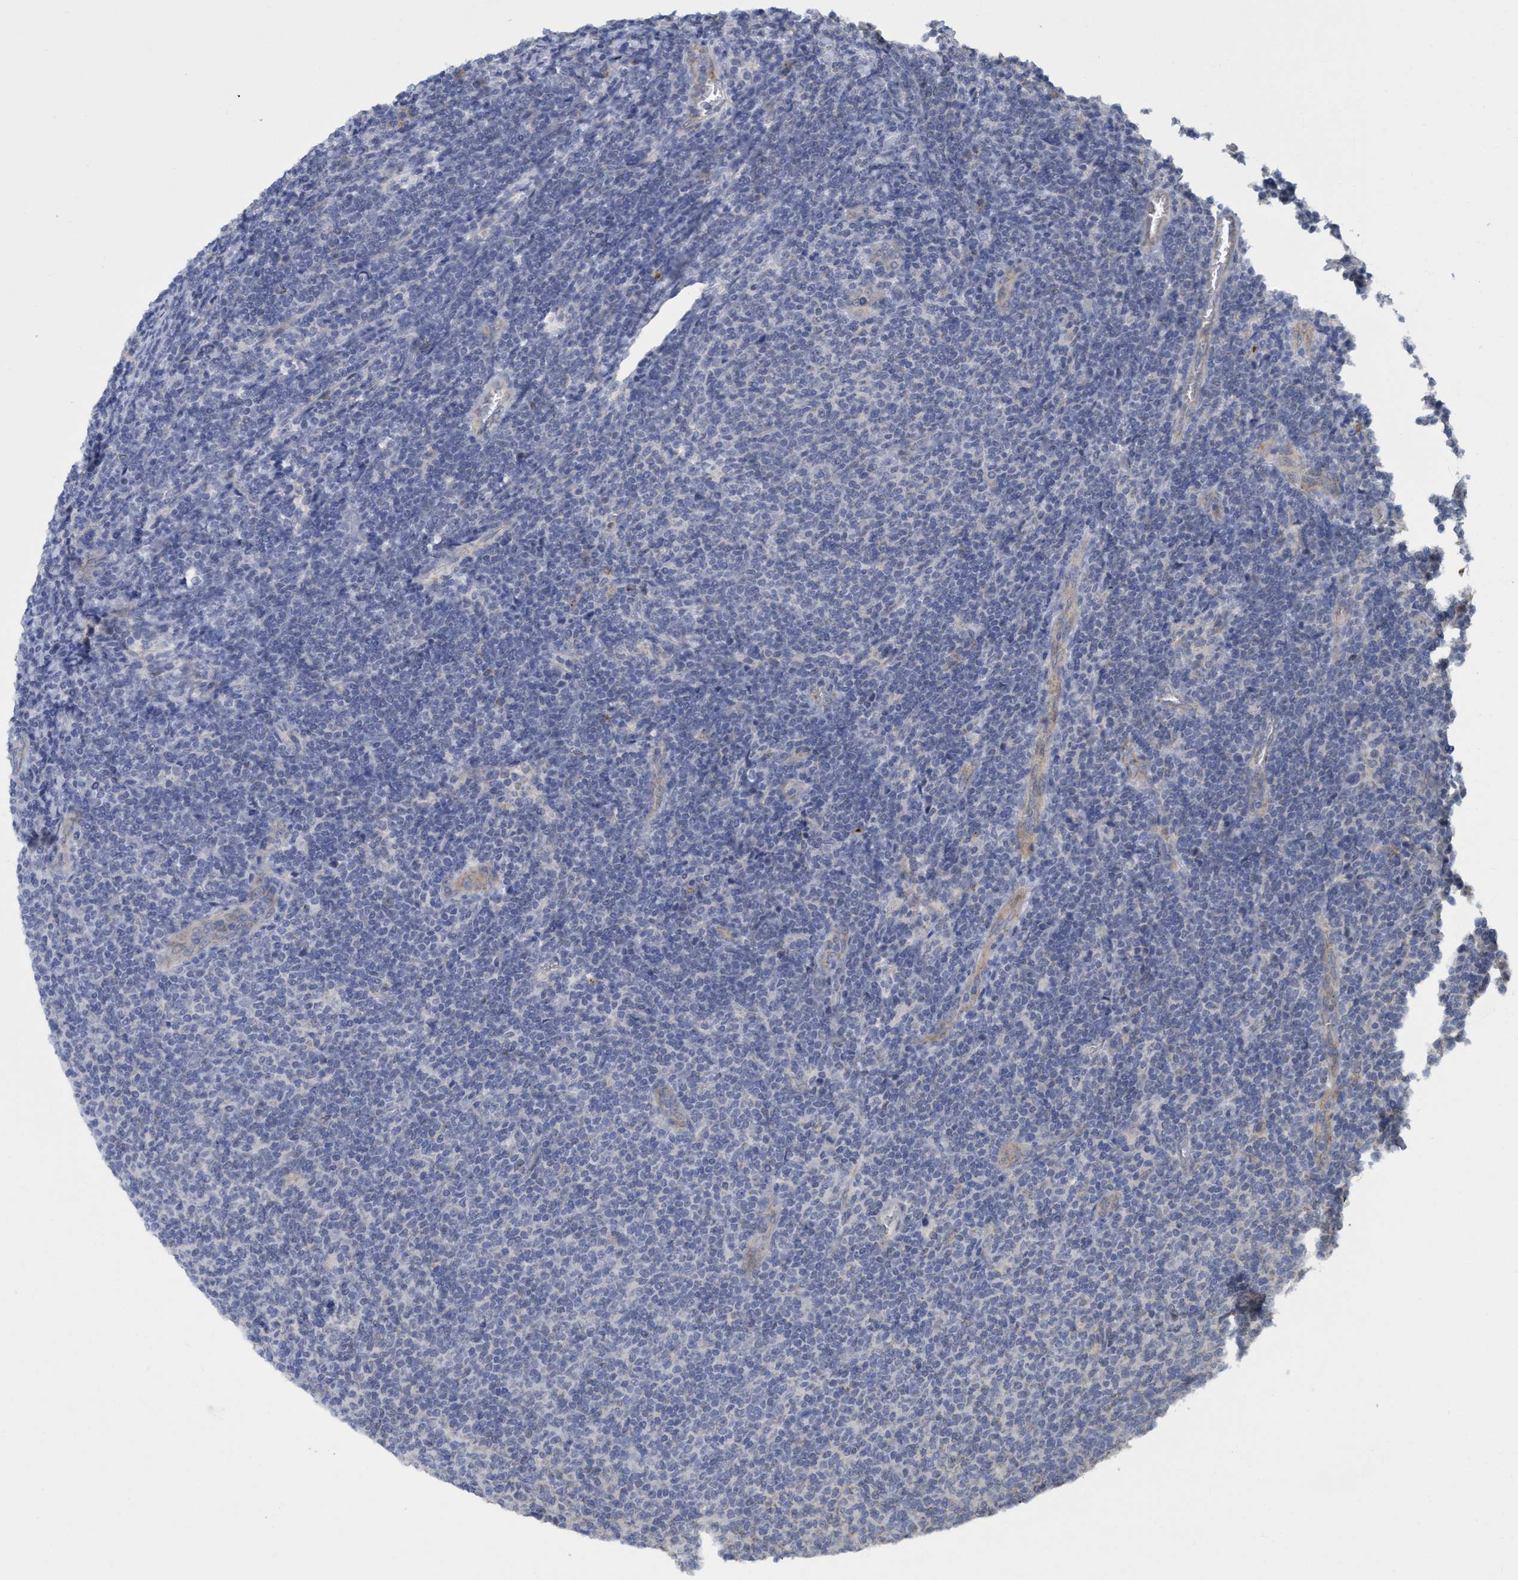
{"staining": {"intensity": "negative", "quantity": "none", "location": "none"}, "tissue": "lymphoma", "cell_type": "Tumor cells", "image_type": "cancer", "snomed": [{"axis": "morphology", "description": "Malignant lymphoma, non-Hodgkin's type, Low grade"}, {"axis": "topography", "description": "Lymph node"}], "caption": "A high-resolution image shows immunohistochemistry staining of lymphoma, which displays no significant staining in tumor cells.", "gene": "SEMA4D", "patient": {"sex": "male", "age": 66}}